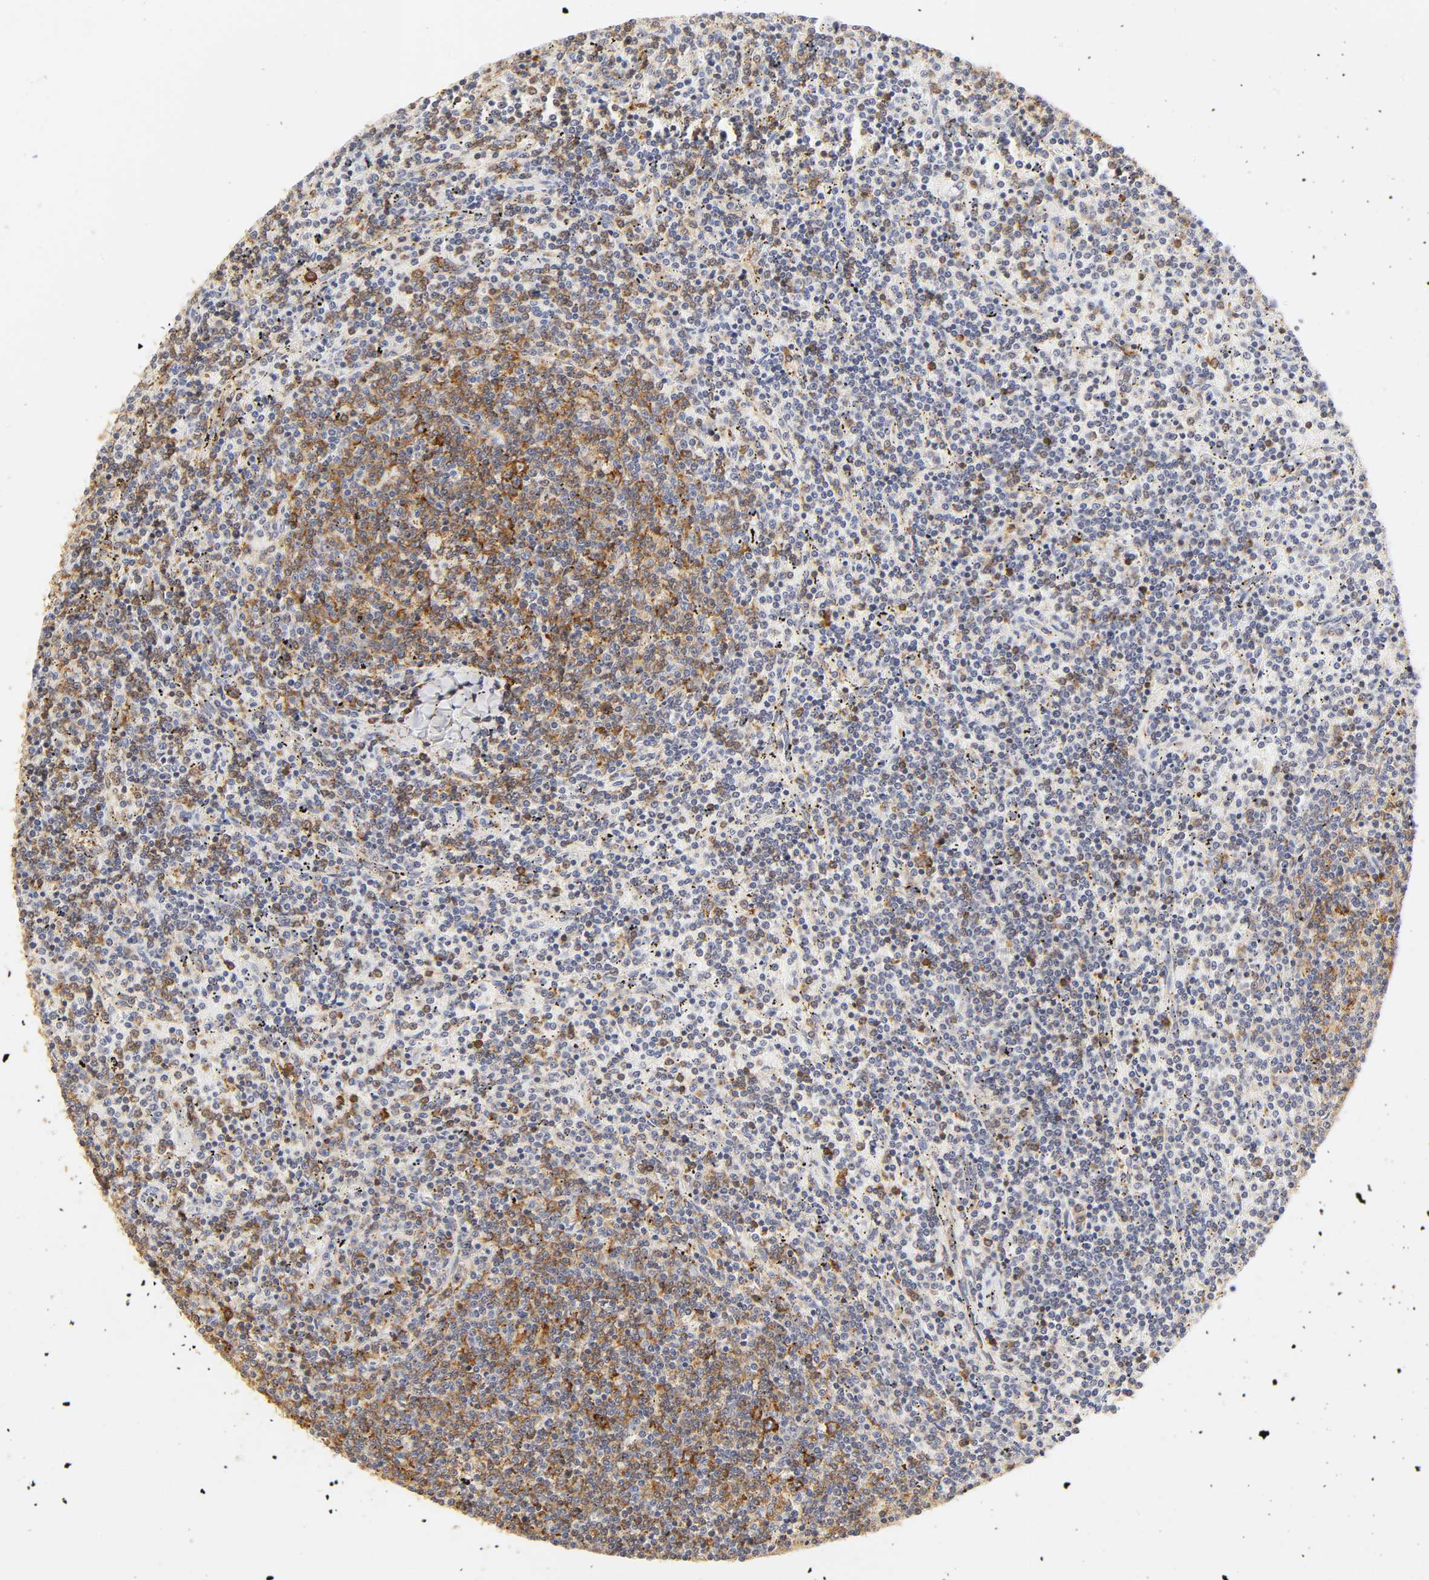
{"staining": {"intensity": "moderate", "quantity": "25%-75%", "location": "cytoplasmic/membranous"}, "tissue": "lymphoma", "cell_type": "Tumor cells", "image_type": "cancer", "snomed": [{"axis": "morphology", "description": "Malignant lymphoma, non-Hodgkin's type, Low grade"}, {"axis": "topography", "description": "Spleen"}], "caption": "This histopathology image exhibits lymphoma stained with immunohistochemistry (IHC) to label a protein in brown. The cytoplasmic/membranous of tumor cells show moderate positivity for the protein. Nuclei are counter-stained blue.", "gene": "RPL14", "patient": {"sex": "female", "age": 50}}